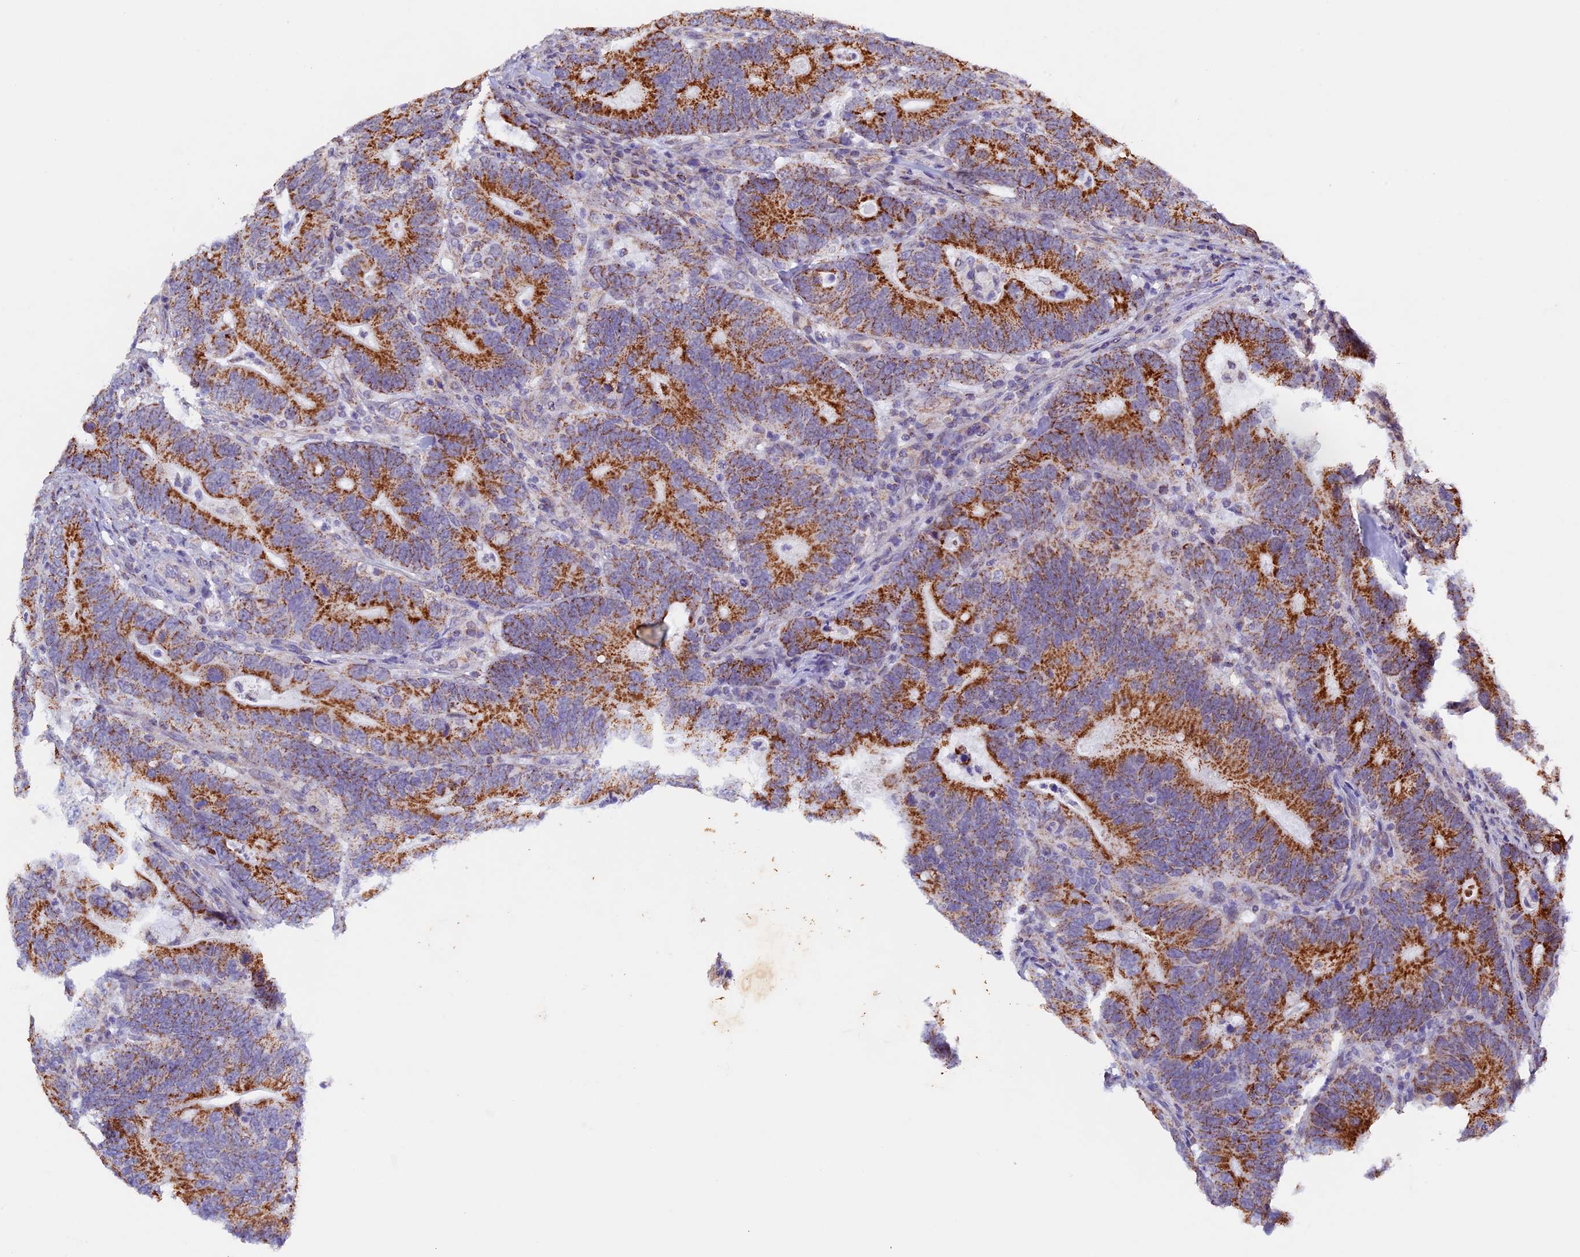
{"staining": {"intensity": "strong", "quantity": ">75%", "location": "cytoplasmic/membranous"}, "tissue": "colorectal cancer", "cell_type": "Tumor cells", "image_type": "cancer", "snomed": [{"axis": "morphology", "description": "Adenocarcinoma, NOS"}, {"axis": "topography", "description": "Colon"}], "caption": "Brown immunohistochemical staining in adenocarcinoma (colorectal) displays strong cytoplasmic/membranous expression in approximately >75% of tumor cells.", "gene": "TFAM", "patient": {"sex": "female", "age": 66}}